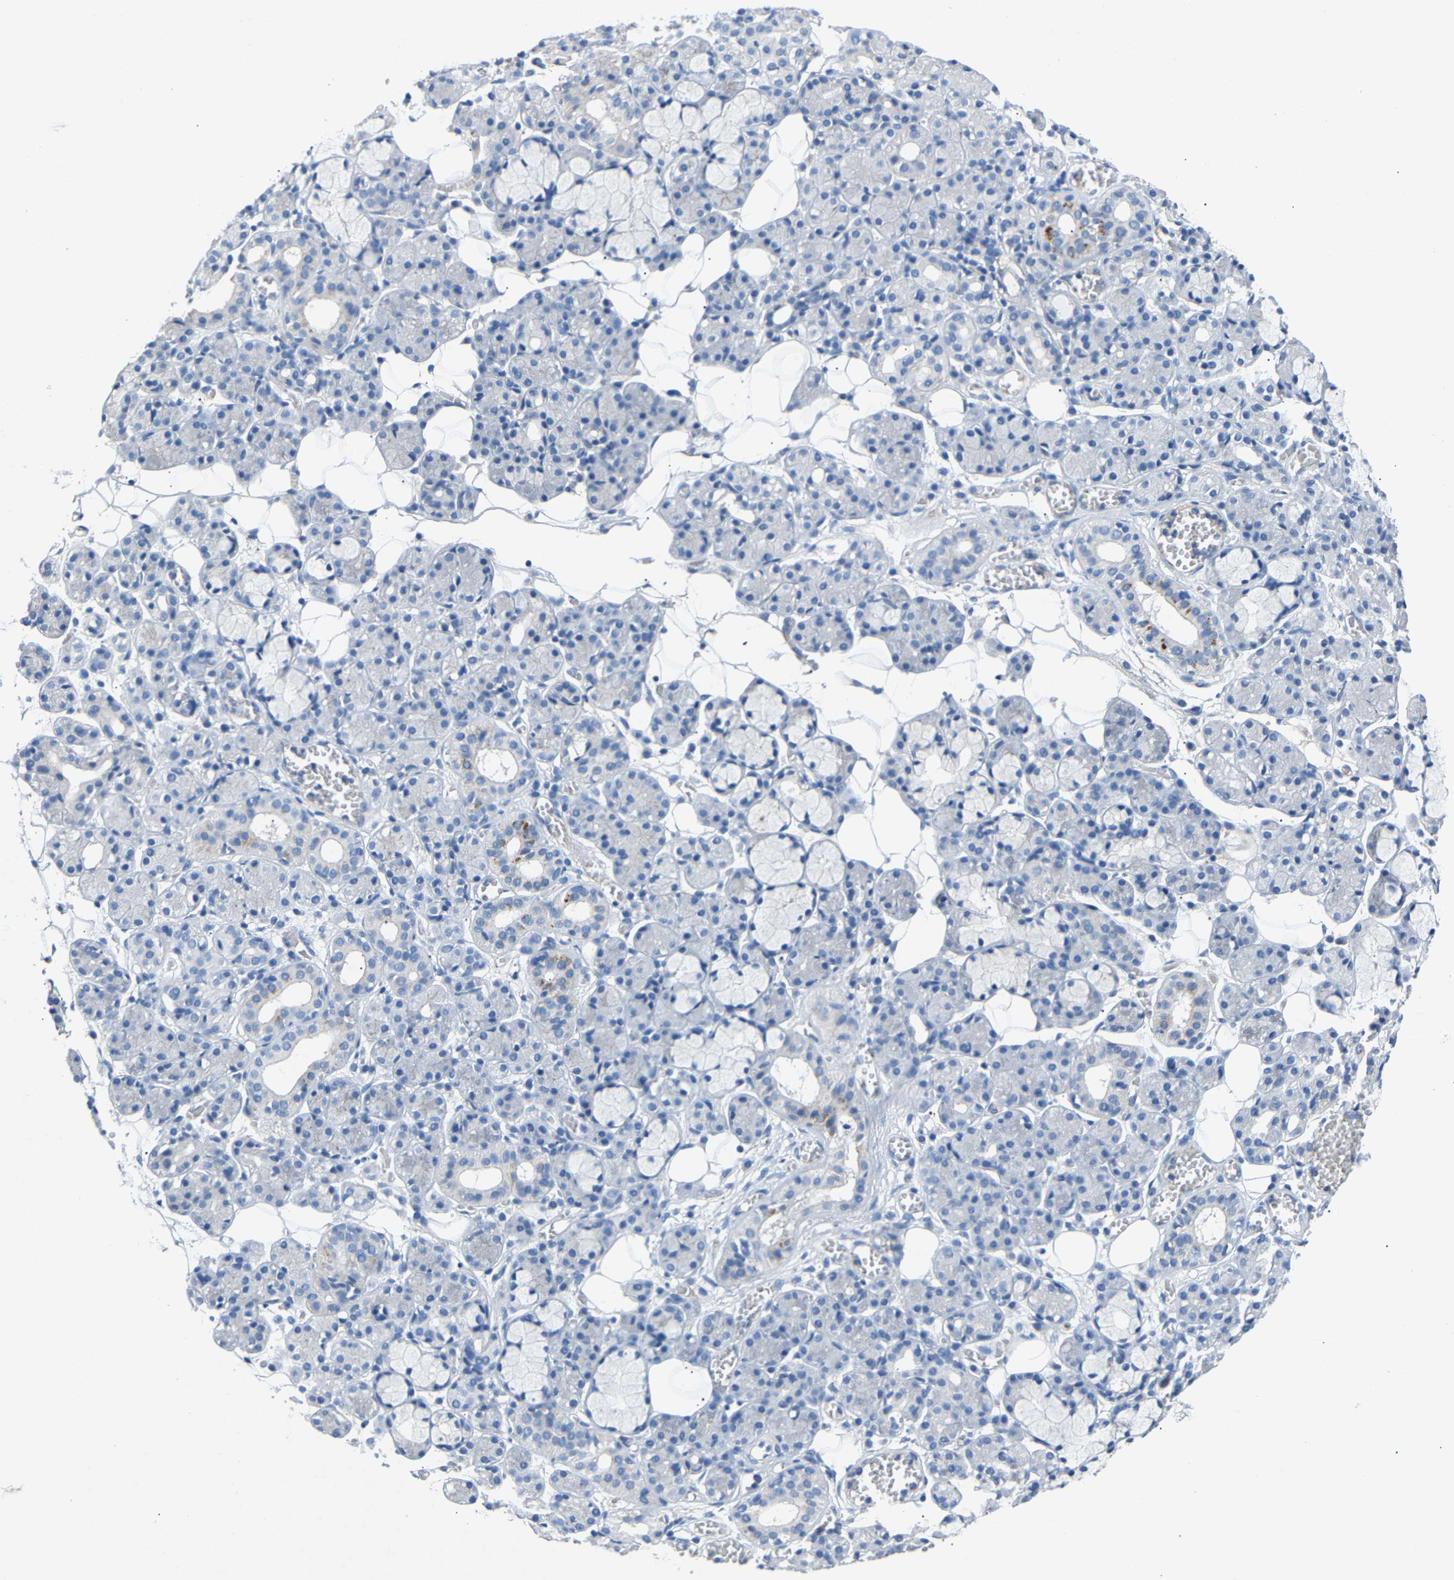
{"staining": {"intensity": "moderate", "quantity": "<25%", "location": "cytoplasmic/membranous"}, "tissue": "salivary gland", "cell_type": "Glandular cells", "image_type": "normal", "snomed": [{"axis": "morphology", "description": "Normal tissue, NOS"}, {"axis": "topography", "description": "Salivary gland"}], "caption": "An immunohistochemistry (IHC) histopathology image of benign tissue is shown. Protein staining in brown highlights moderate cytoplasmic/membranous positivity in salivary gland within glandular cells. Nuclei are stained in blue.", "gene": "DNAAF5", "patient": {"sex": "male", "age": 63}}